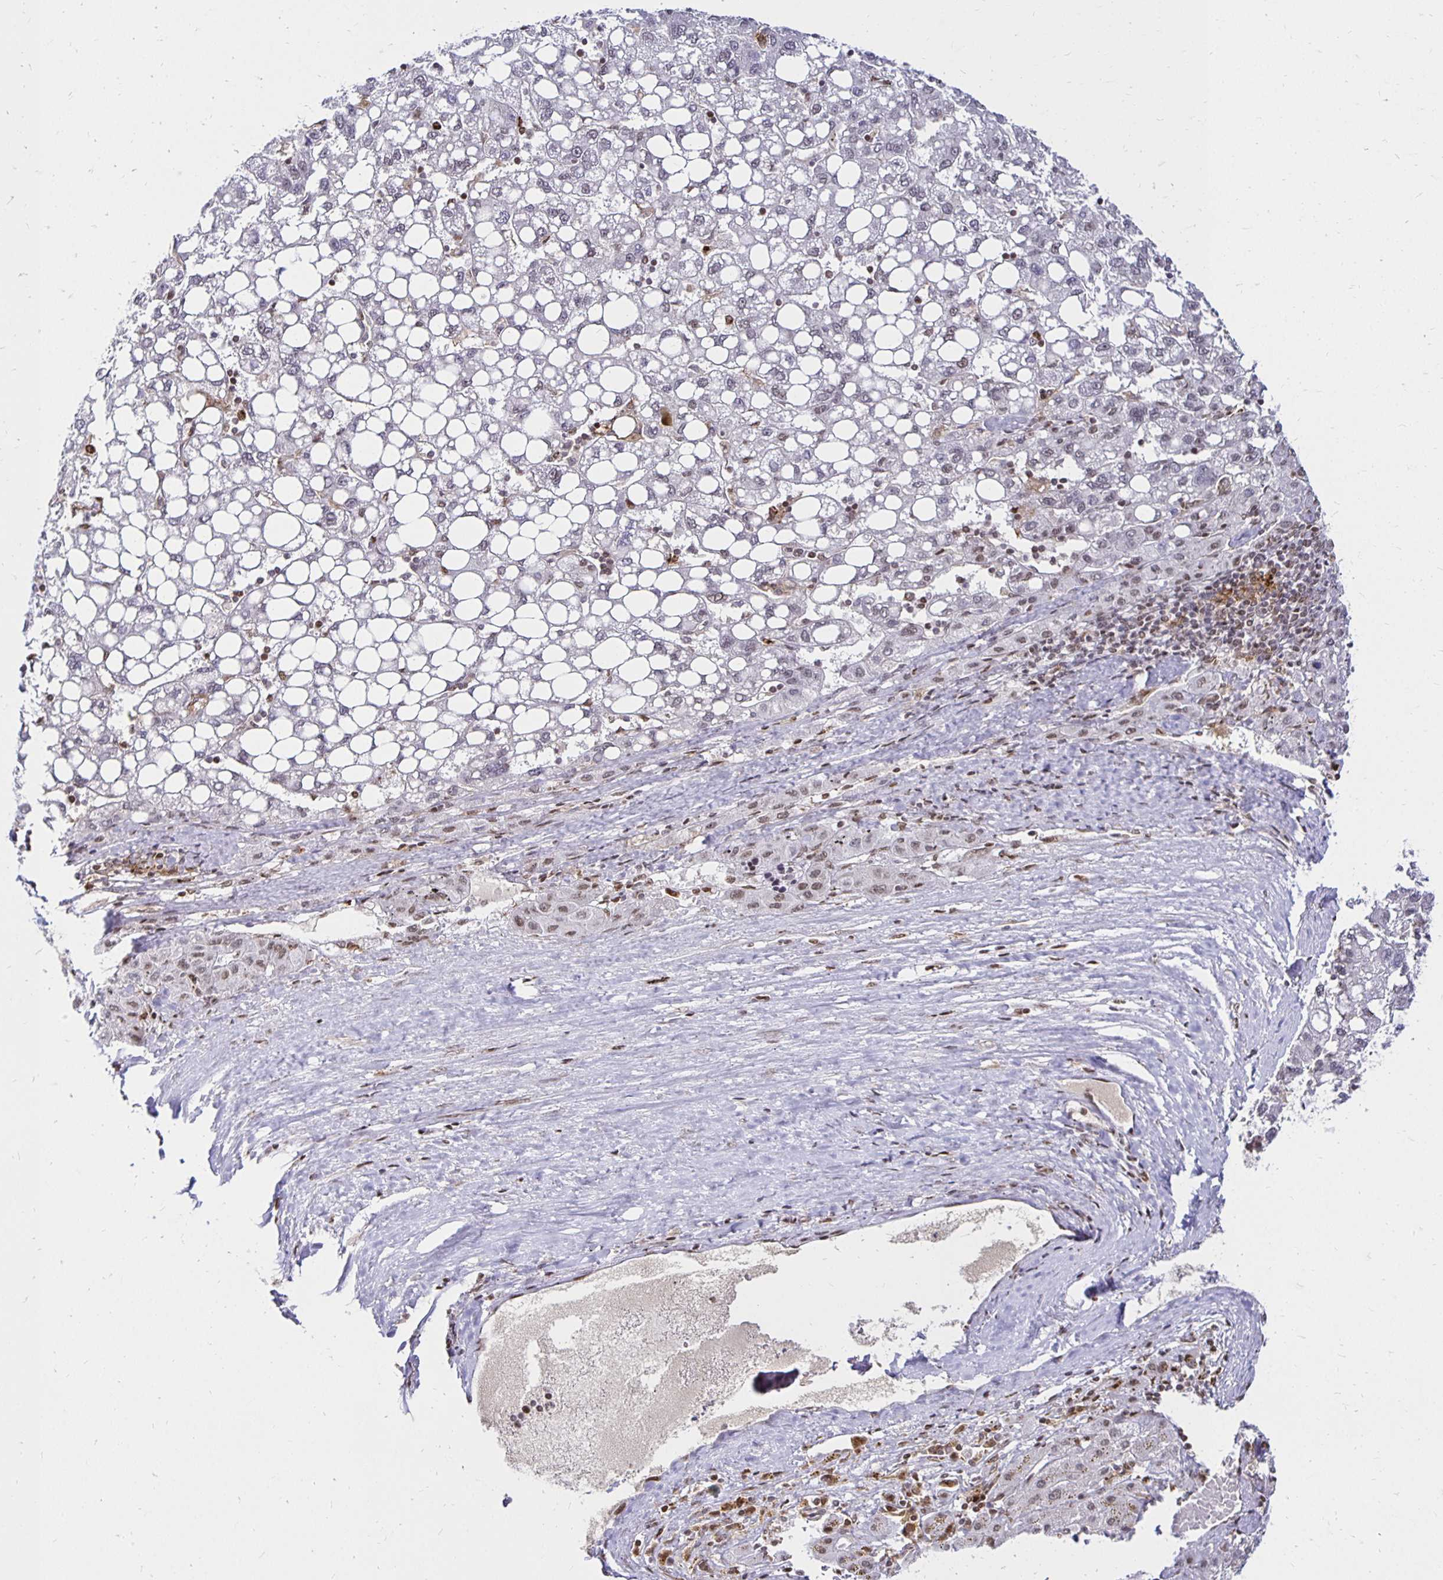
{"staining": {"intensity": "moderate", "quantity": "<25%", "location": "nuclear"}, "tissue": "liver cancer", "cell_type": "Tumor cells", "image_type": "cancer", "snomed": [{"axis": "morphology", "description": "Carcinoma, Hepatocellular, NOS"}, {"axis": "topography", "description": "Liver"}], "caption": "Brown immunohistochemical staining in human liver cancer exhibits moderate nuclear staining in approximately <25% of tumor cells.", "gene": "ZNF579", "patient": {"sex": "female", "age": 82}}